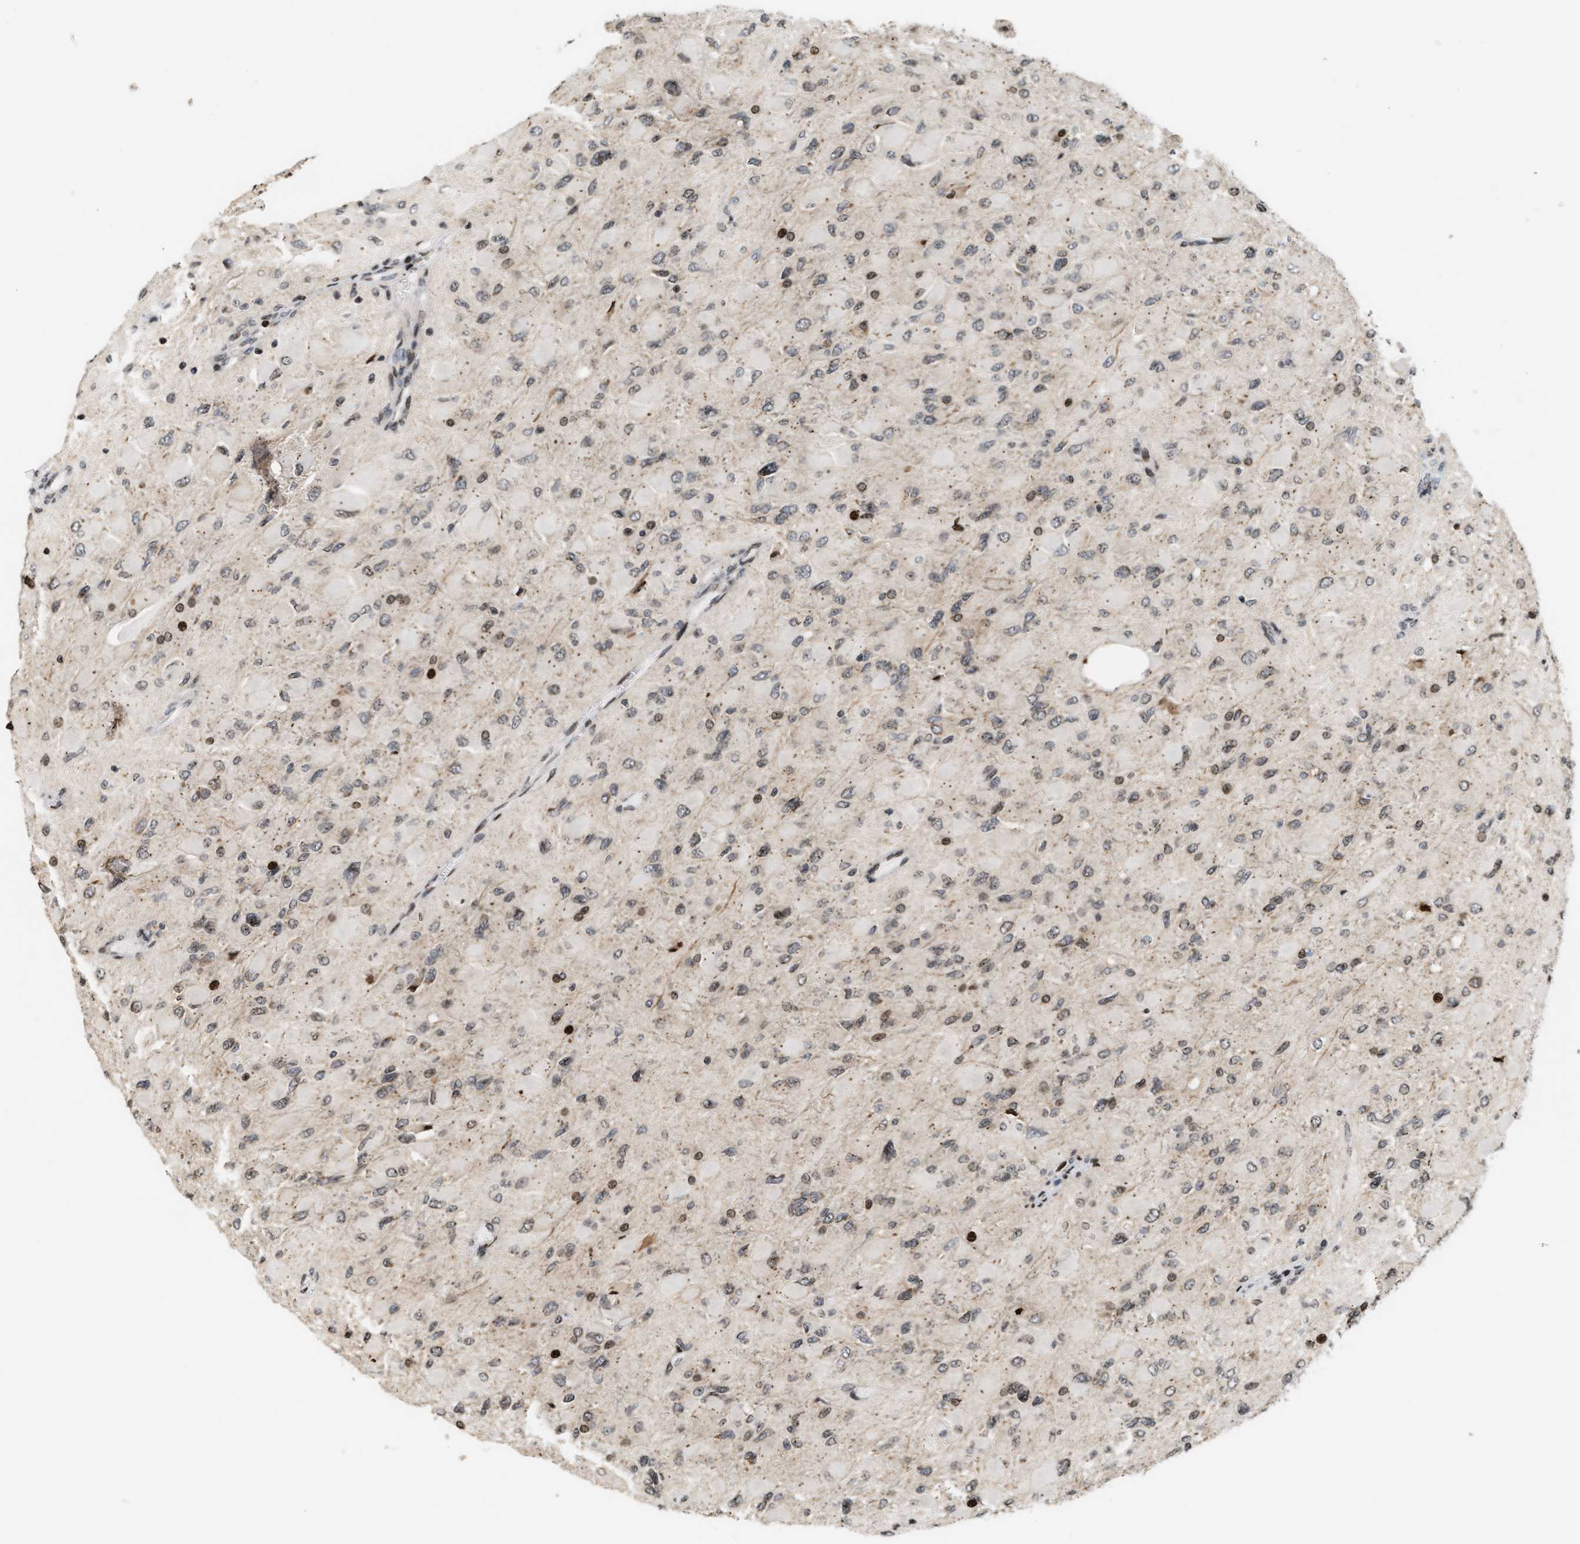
{"staining": {"intensity": "weak", "quantity": "25%-75%", "location": "nuclear"}, "tissue": "glioma", "cell_type": "Tumor cells", "image_type": "cancer", "snomed": [{"axis": "morphology", "description": "Glioma, malignant, High grade"}, {"axis": "topography", "description": "Cerebral cortex"}], "caption": "Tumor cells display weak nuclear expression in approximately 25%-75% of cells in malignant glioma (high-grade).", "gene": "PDZD2", "patient": {"sex": "female", "age": 36}}